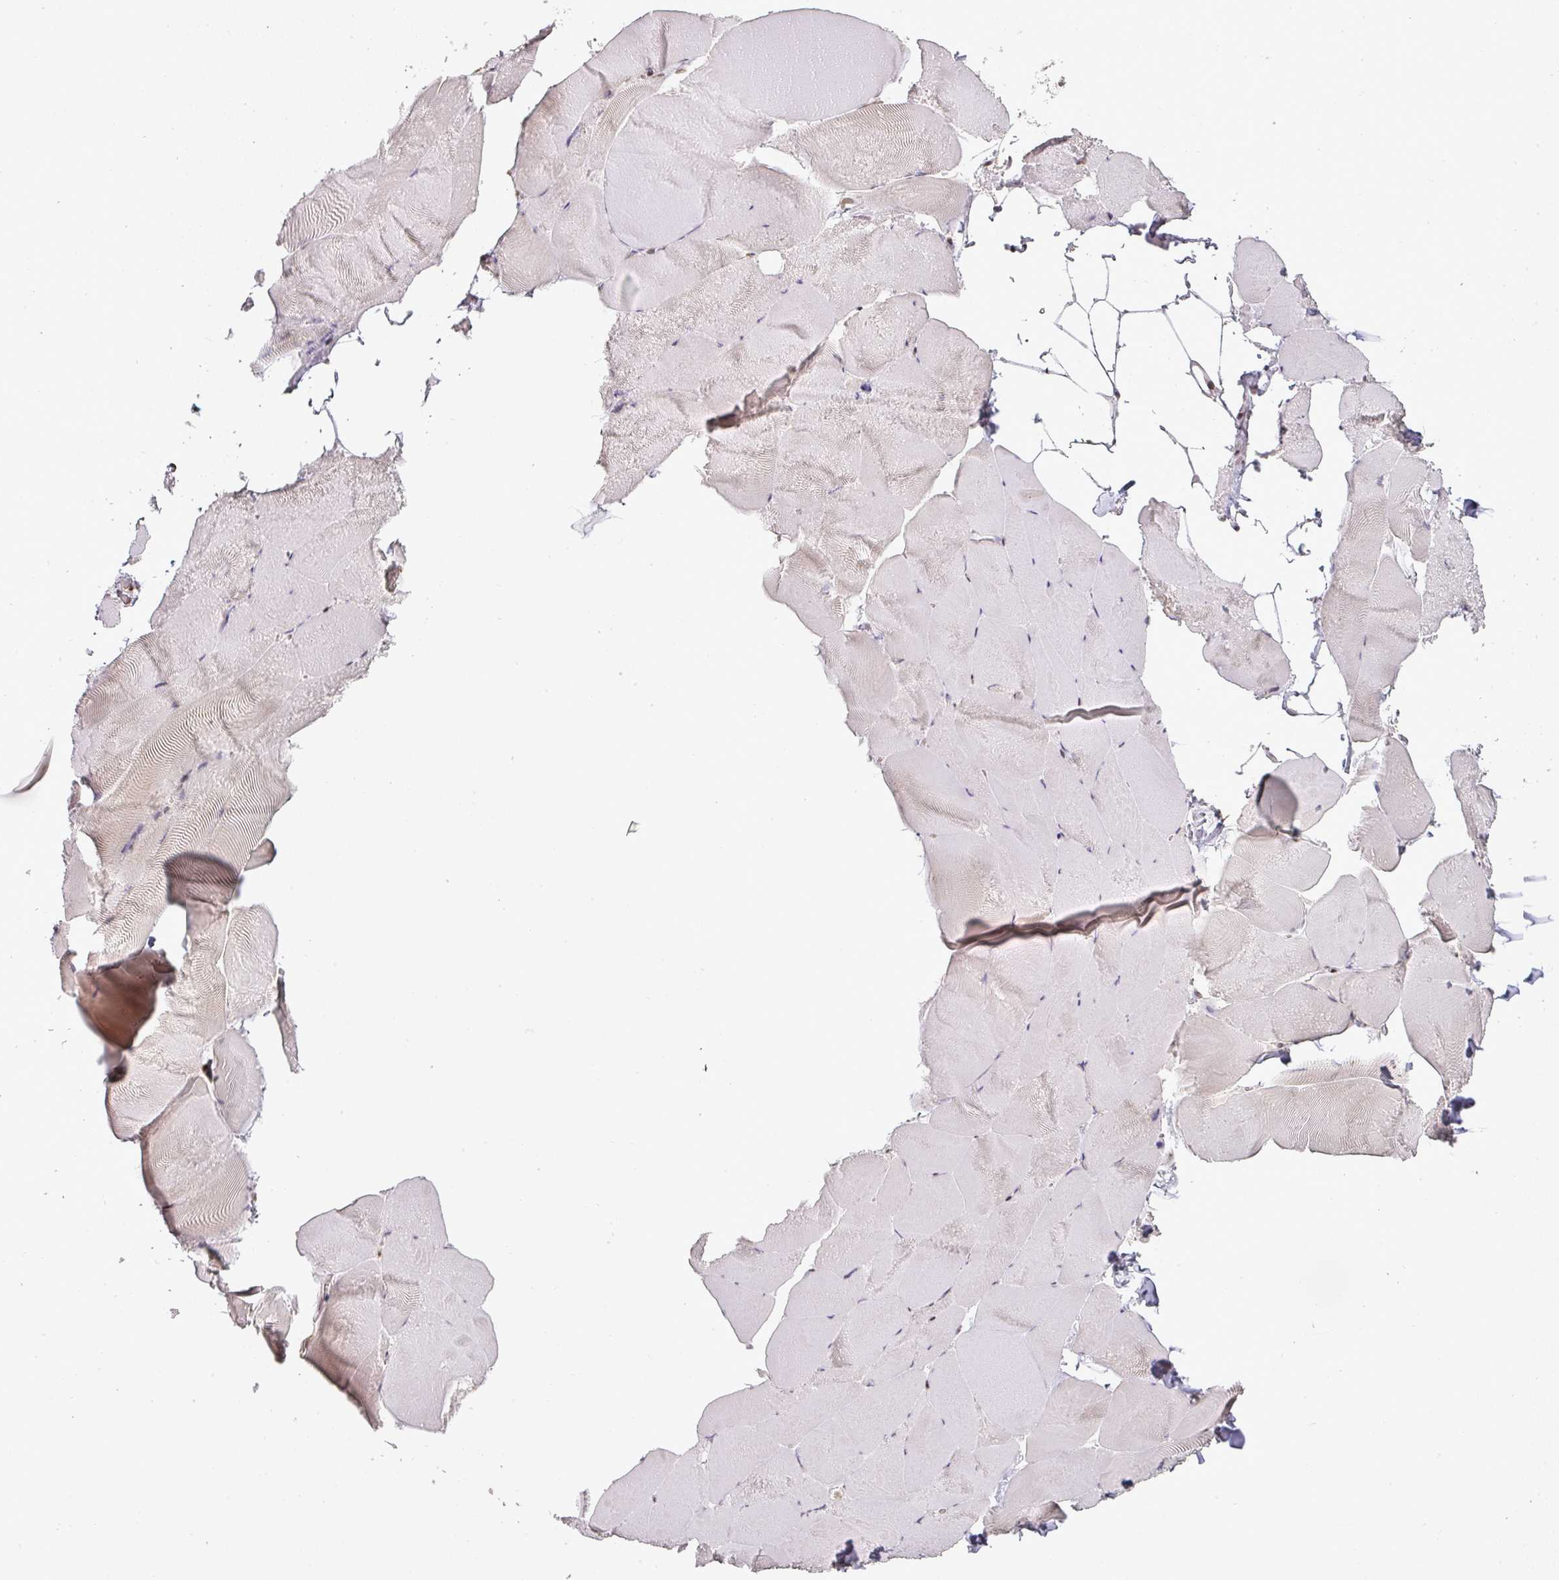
{"staining": {"intensity": "moderate", "quantity": "<25%", "location": "nuclear"}, "tissue": "skeletal muscle", "cell_type": "Myocytes", "image_type": "normal", "snomed": [{"axis": "morphology", "description": "Normal tissue, NOS"}, {"axis": "topography", "description": "Skeletal muscle"}], "caption": "Protein staining of benign skeletal muscle displays moderate nuclear expression in about <25% of myocytes.", "gene": "GPRIN2", "patient": {"sex": "female", "age": 64}}